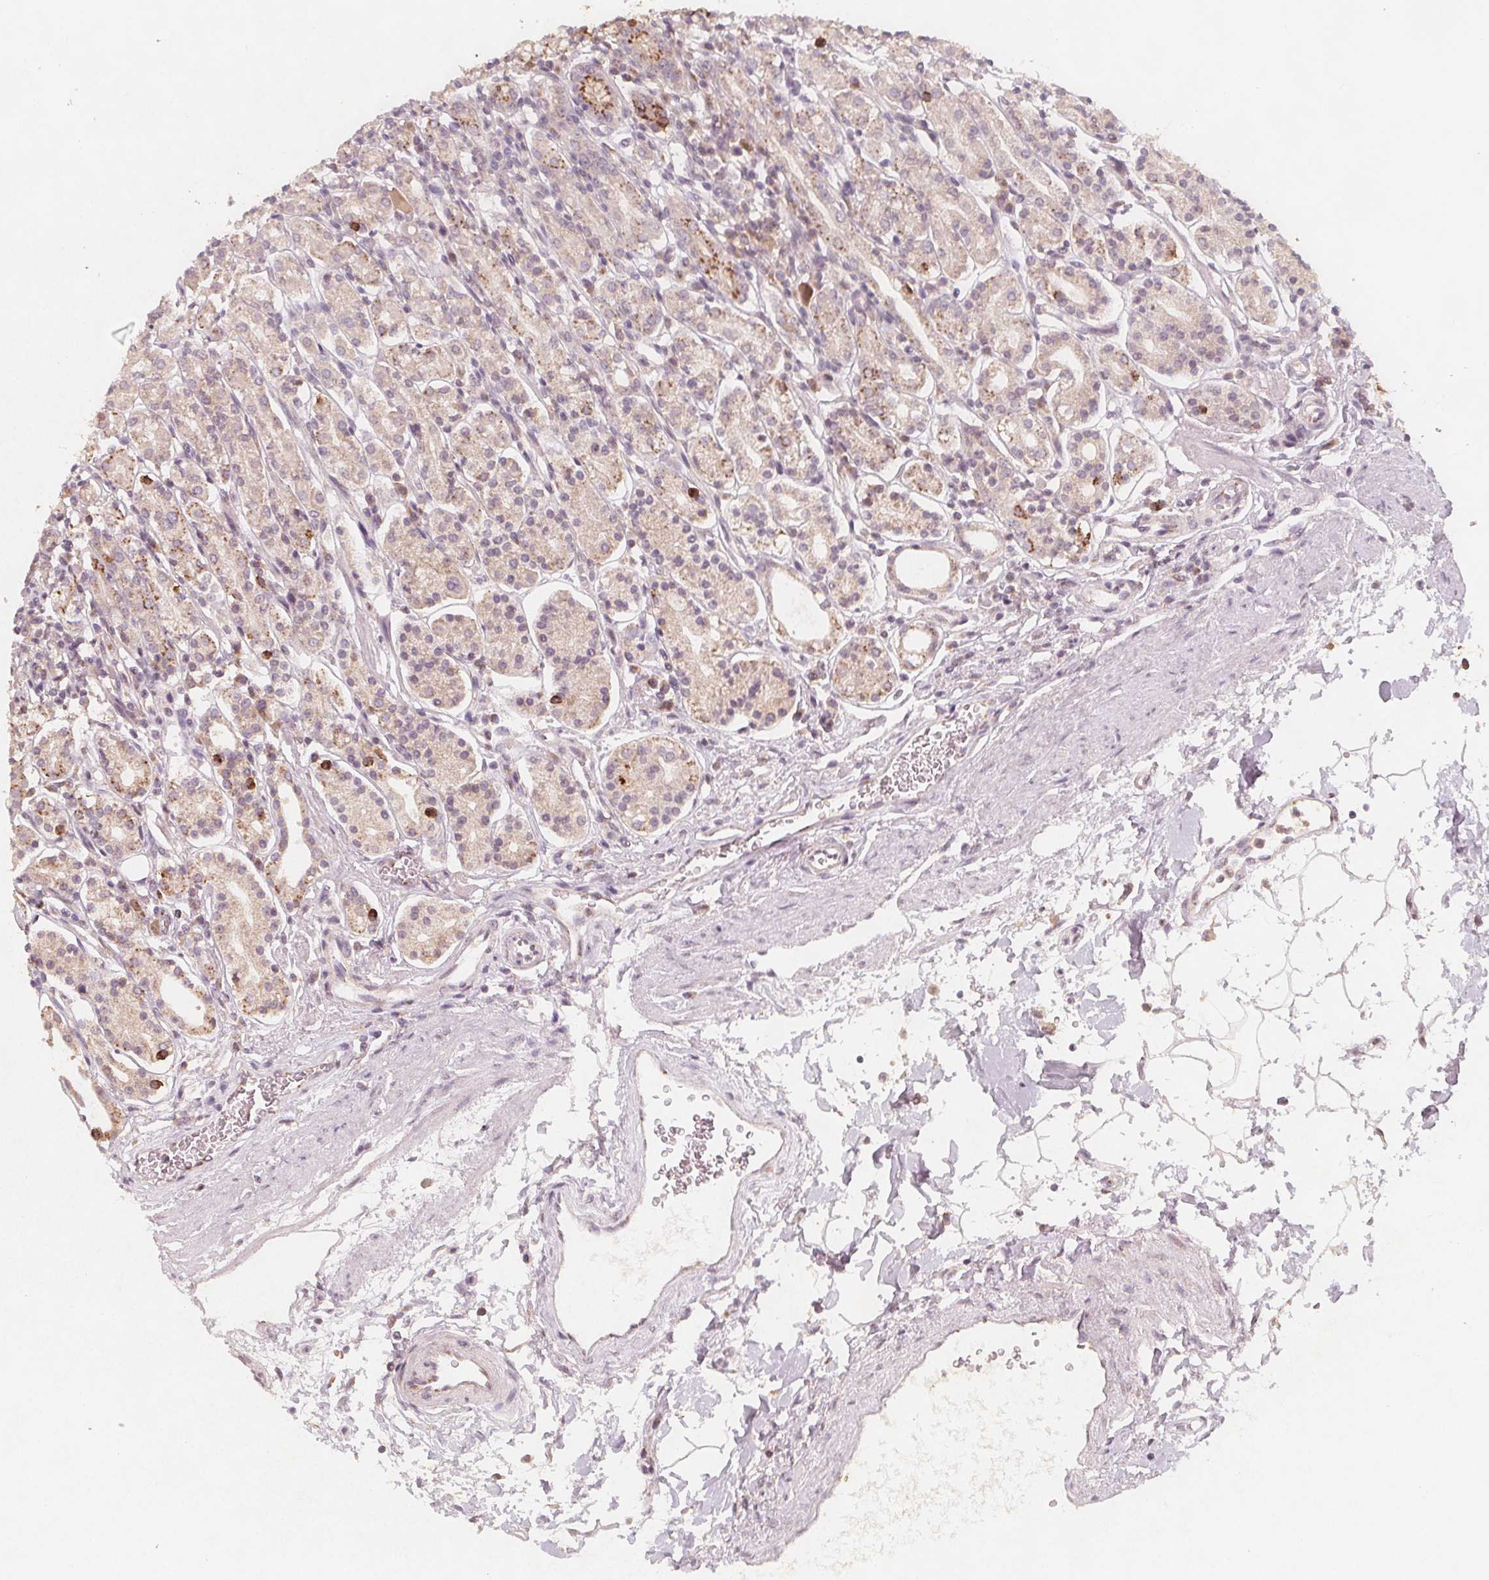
{"staining": {"intensity": "moderate", "quantity": "25%-75%", "location": "cytoplasmic/membranous"}, "tissue": "stomach", "cell_type": "Glandular cells", "image_type": "normal", "snomed": [{"axis": "morphology", "description": "Normal tissue, NOS"}, {"axis": "topography", "description": "Stomach, upper"}, {"axis": "topography", "description": "Stomach"}], "caption": "The micrograph reveals immunohistochemical staining of unremarkable stomach. There is moderate cytoplasmic/membranous staining is seen in about 25%-75% of glandular cells.", "gene": "NCSTN", "patient": {"sex": "male", "age": 62}}